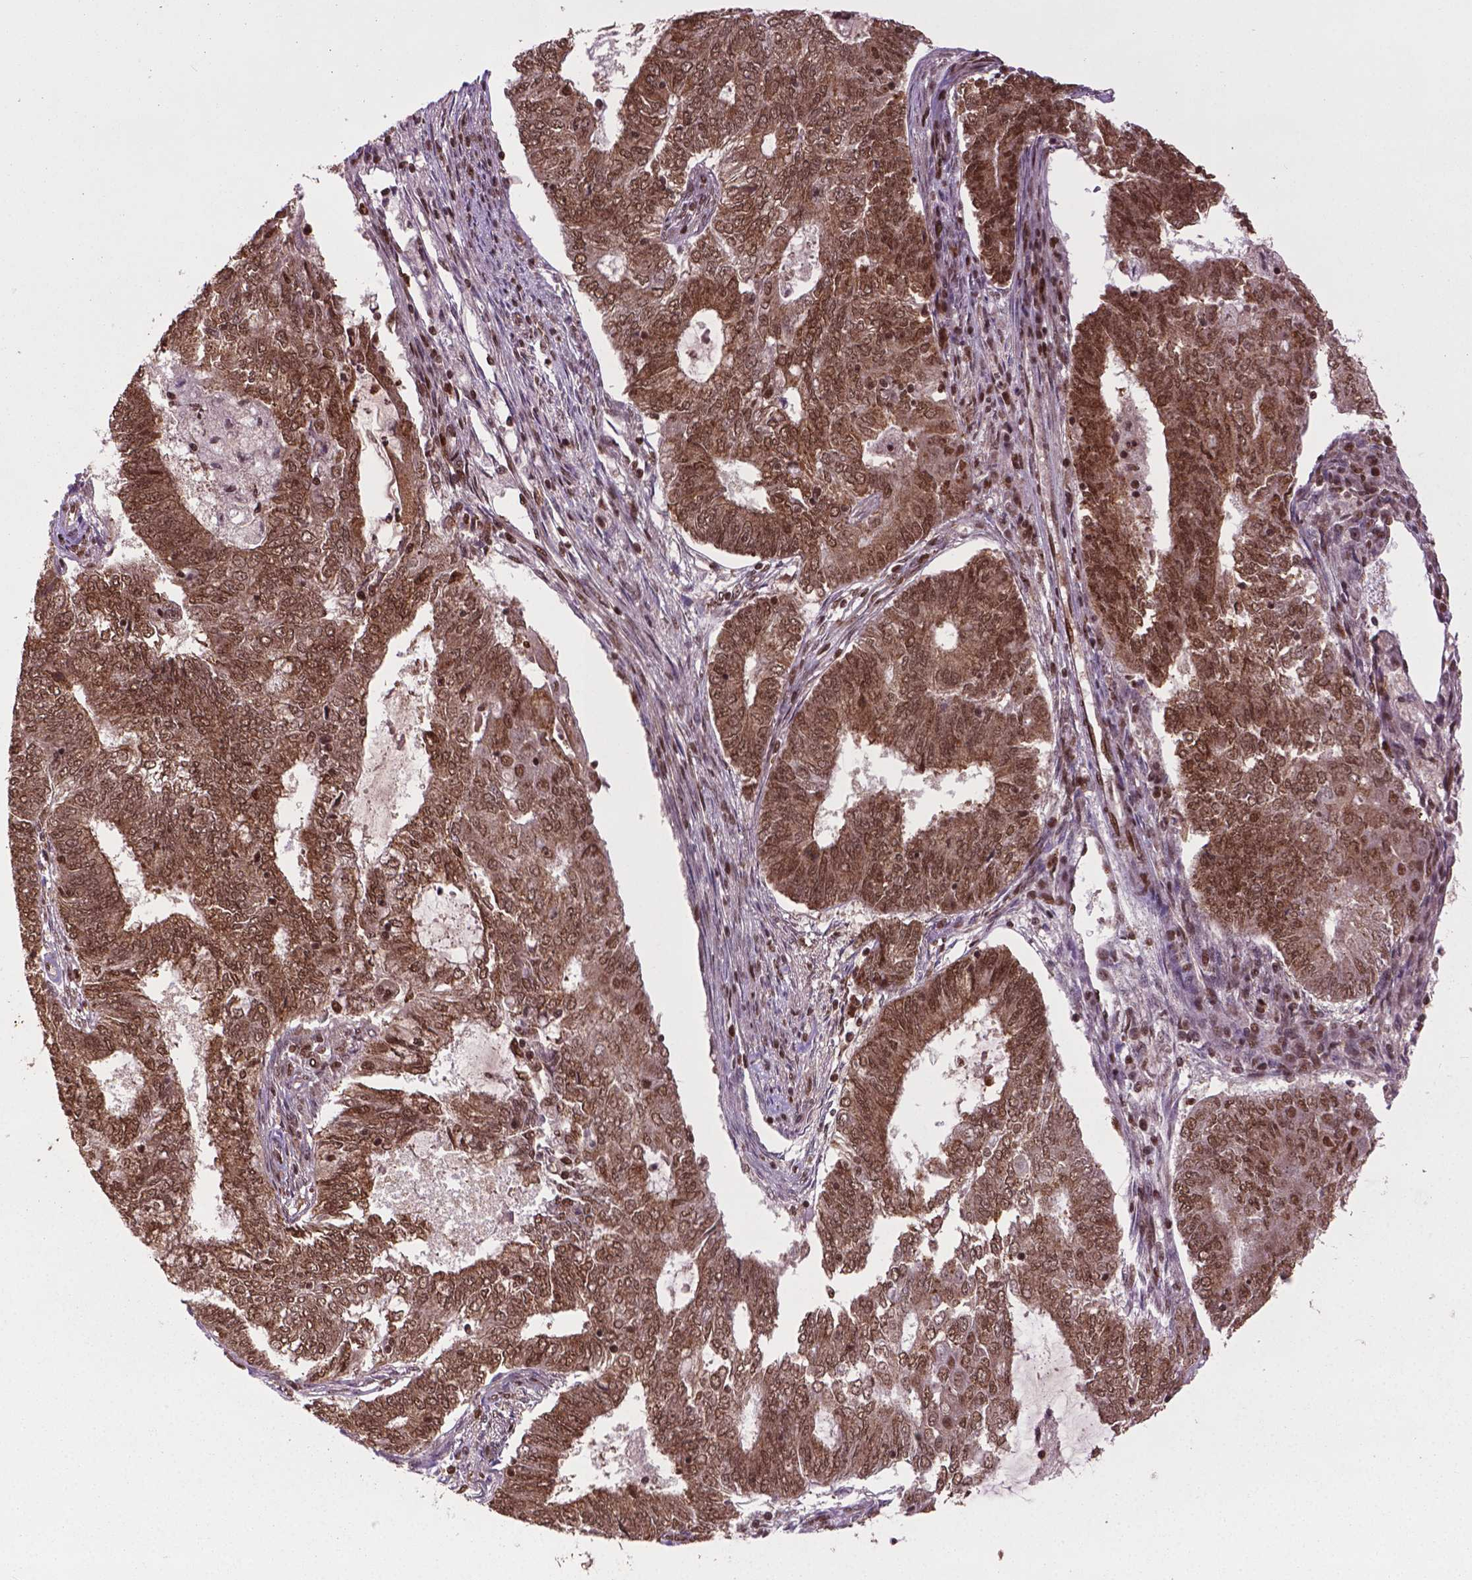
{"staining": {"intensity": "strong", "quantity": ">75%", "location": "cytoplasmic/membranous,nuclear"}, "tissue": "endometrial cancer", "cell_type": "Tumor cells", "image_type": "cancer", "snomed": [{"axis": "morphology", "description": "Adenocarcinoma, NOS"}, {"axis": "topography", "description": "Endometrium"}], "caption": "Protein expression analysis of endometrial cancer displays strong cytoplasmic/membranous and nuclear staining in about >75% of tumor cells.", "gene": "SIRT6", "patient": {"sex": "female", "age": 62}}